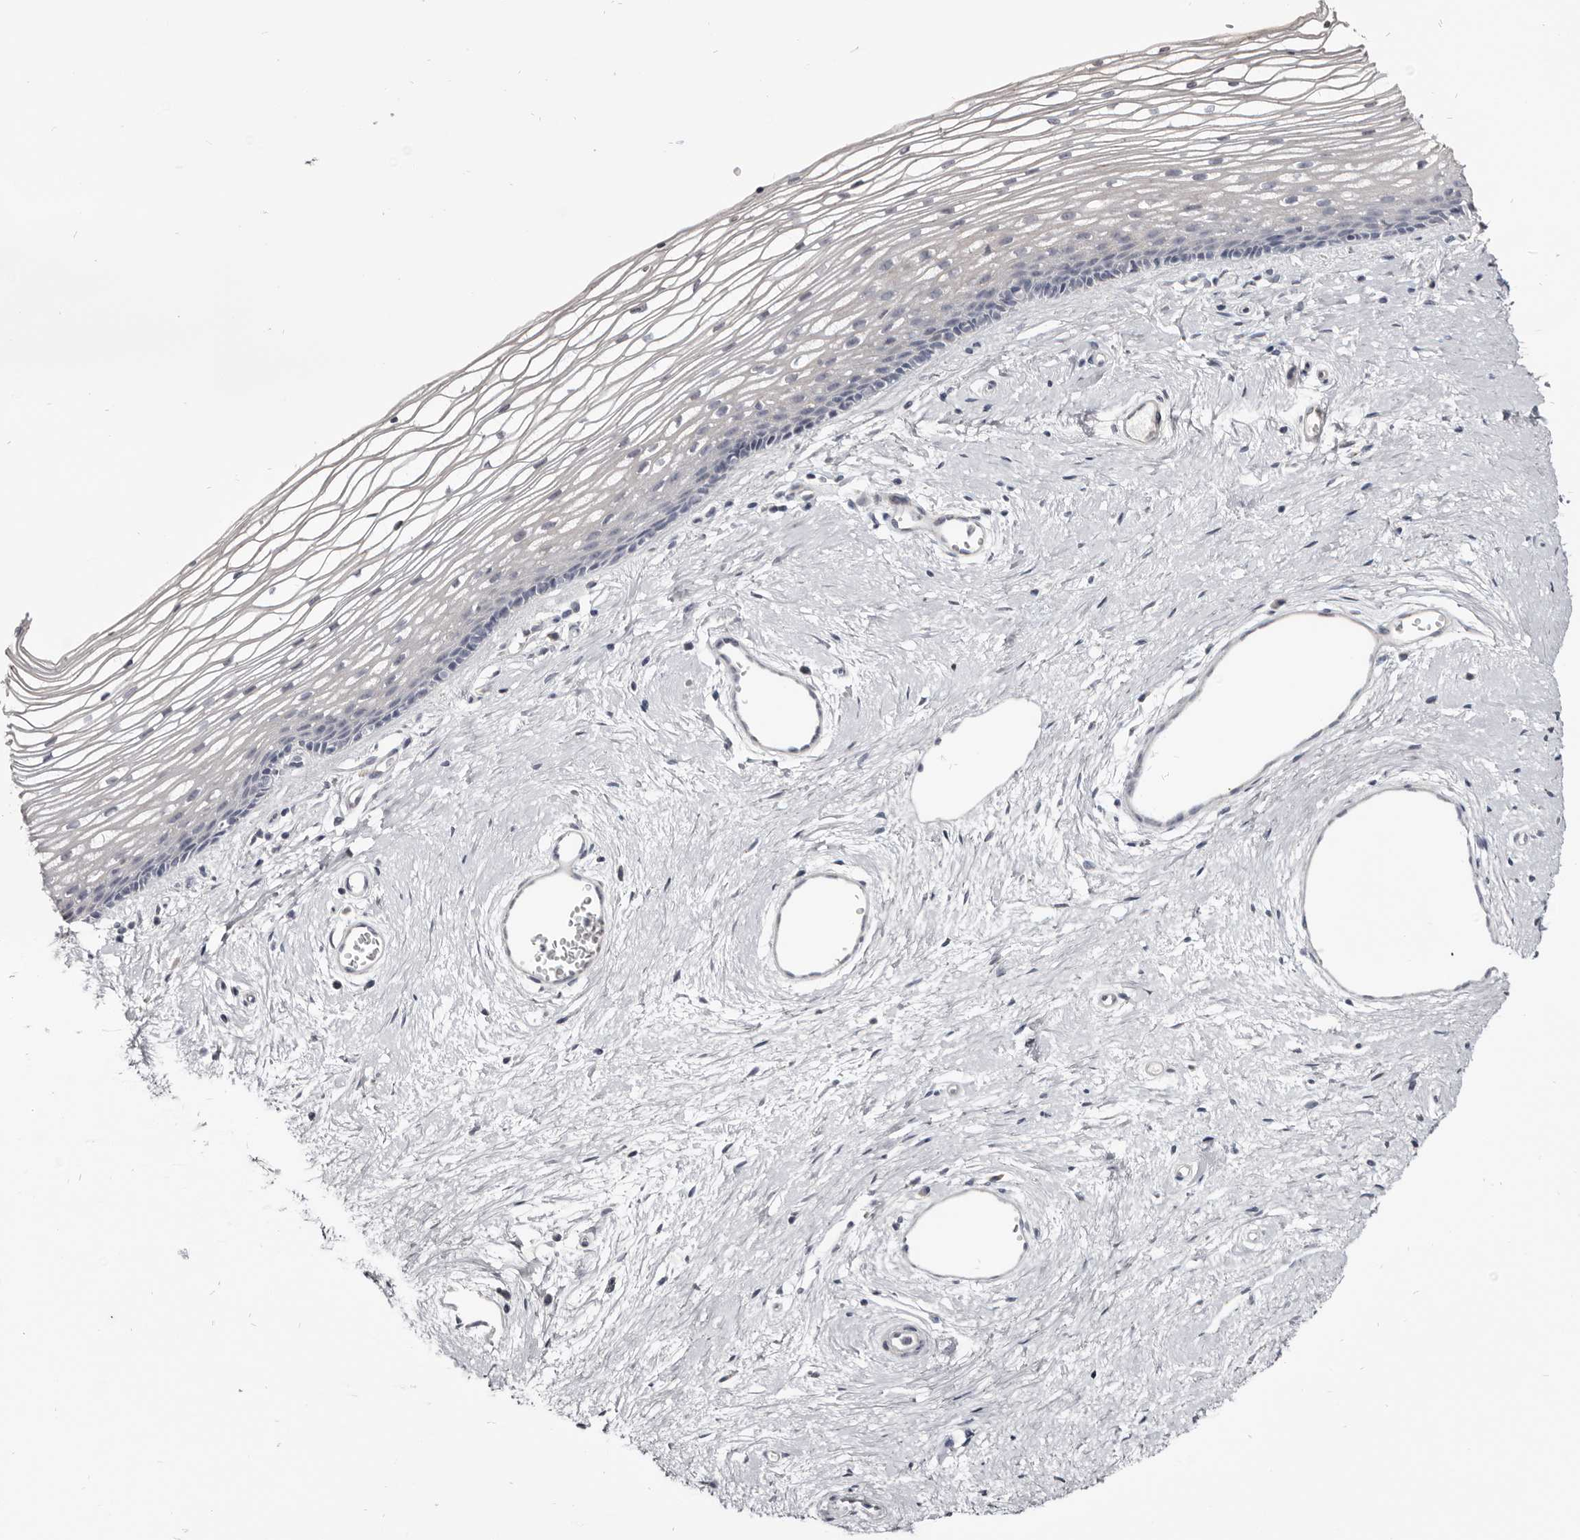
{"staining": {"intensity": "weak", "quantity": "25%-75%", "location": "cytoplasmic/membranous"}, "tissue": "vagina", "cell_type": "Squamous epithelial cells", "image_type": "normal", "snomed": [{"axis": "morphology", "description": "Normal tissue, NOS"}, {"axis": "topography", "description": "Vagina"}], "caption": "Vagina stained with DAB (3,3'-diaminobenzidine) IHC shows low levels of weak cytoplasmic/membranous positivity in approximately 25%-75% of squamous epithelial cells. The protein of interest is stained brown, and the nuclei are stained in blue (DAB IHC with brightfield microscopy, high magnification).", "gene": "CGN", "patient": {"sex": "female", "age": 46}}